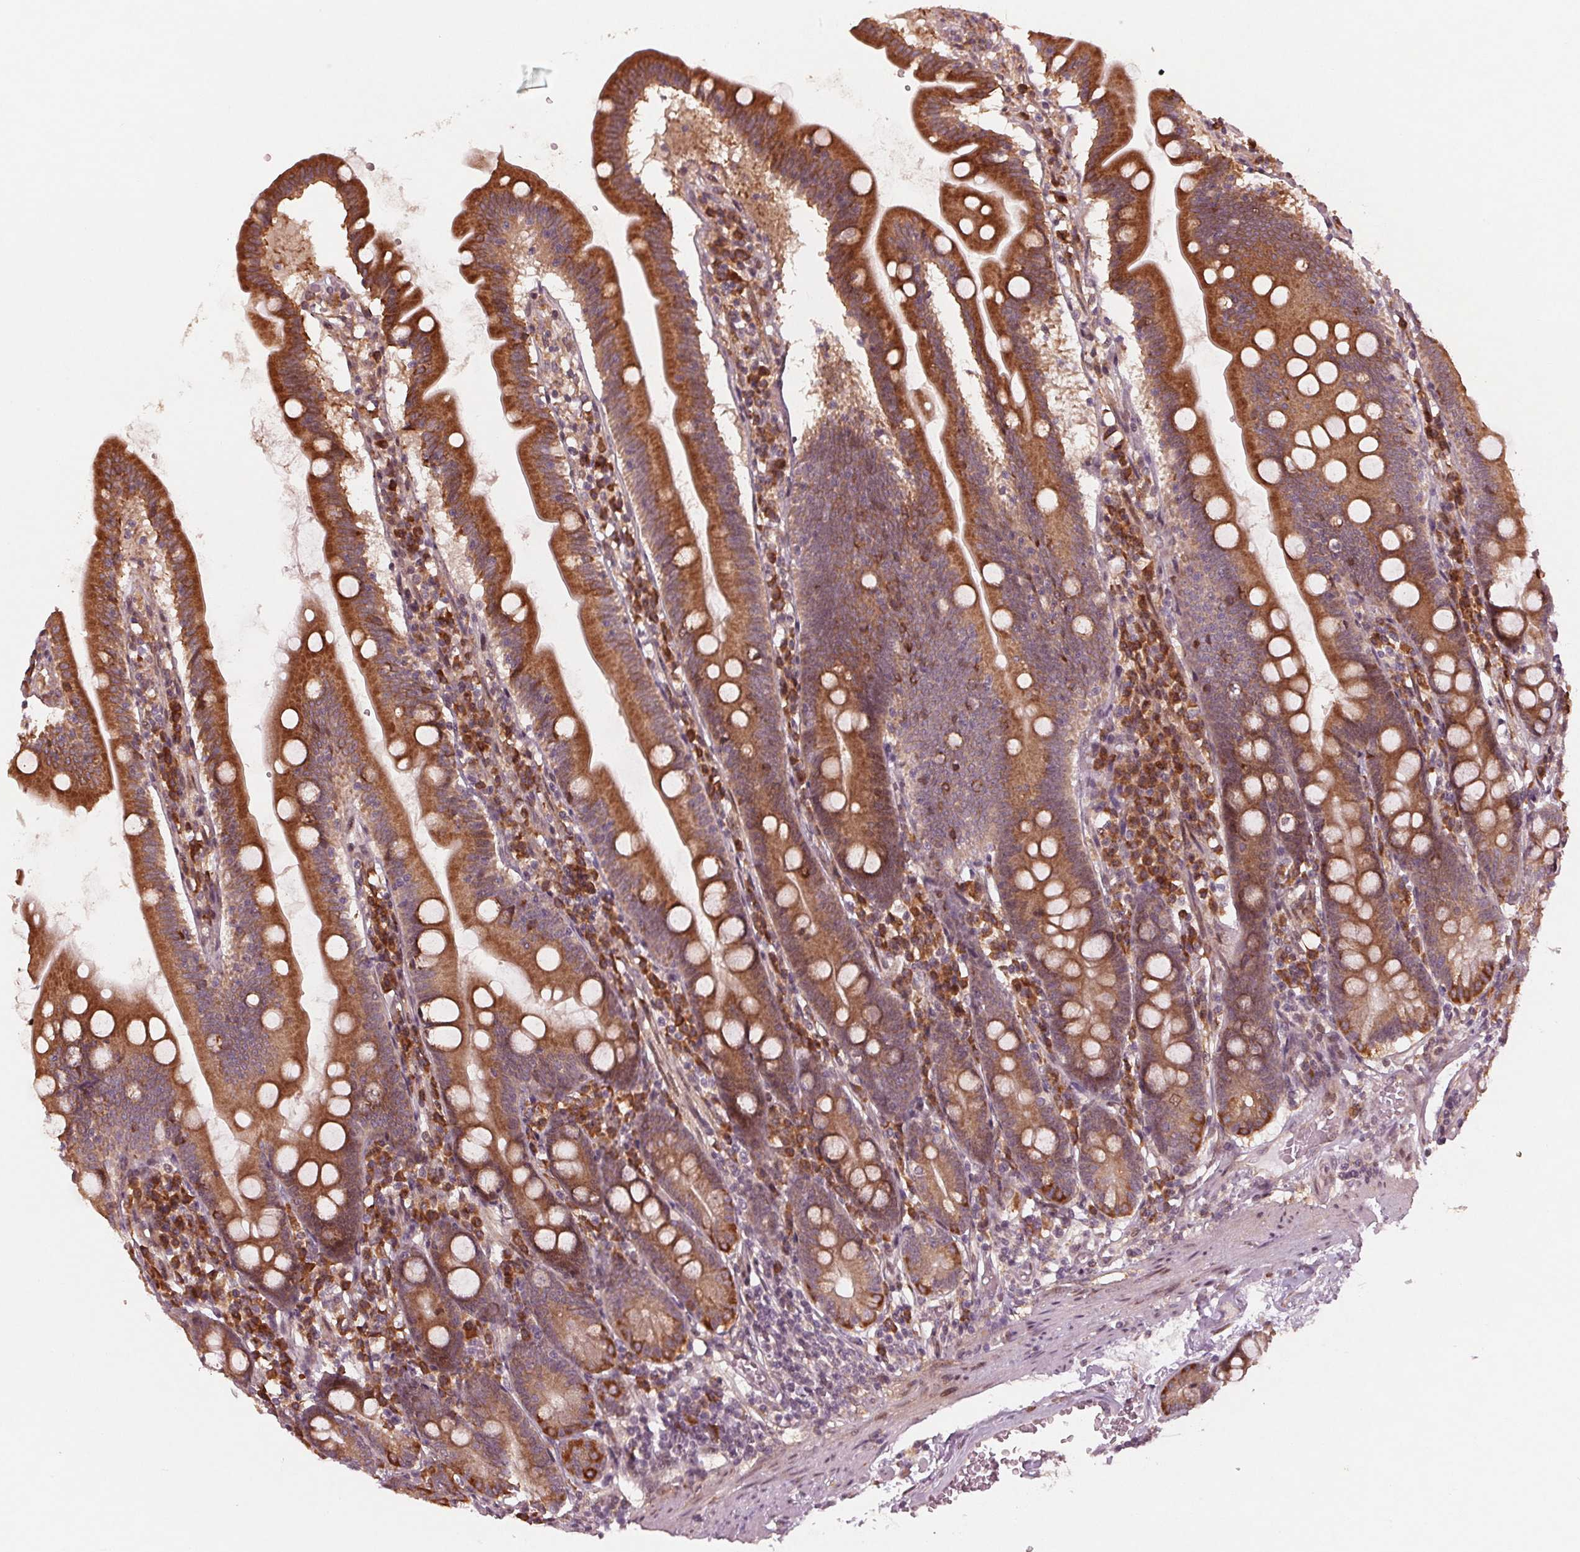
{"staining": {"intensity": "strong", "quantity": ">75%", "location": "cytoplasmic/membranous"}, "tissue": "duodenum", "cell_type": "Glandular cells", "image_type": "normal", "snomed": [{"axis": "morphology", "description": "Normal tissue, NOS"}, {"axis": "topography", "description": "Duodenum"}], "caption": "Protein expression analysis of normal human duodenum reveals strong cytoplasmic/membranous staining in approximately >75% of glandular cells. (DAB = brown stain, brightfield microscopy at high magnification).", "gene": "CMIP", "patient": {"sex": "female", "age": 67}}